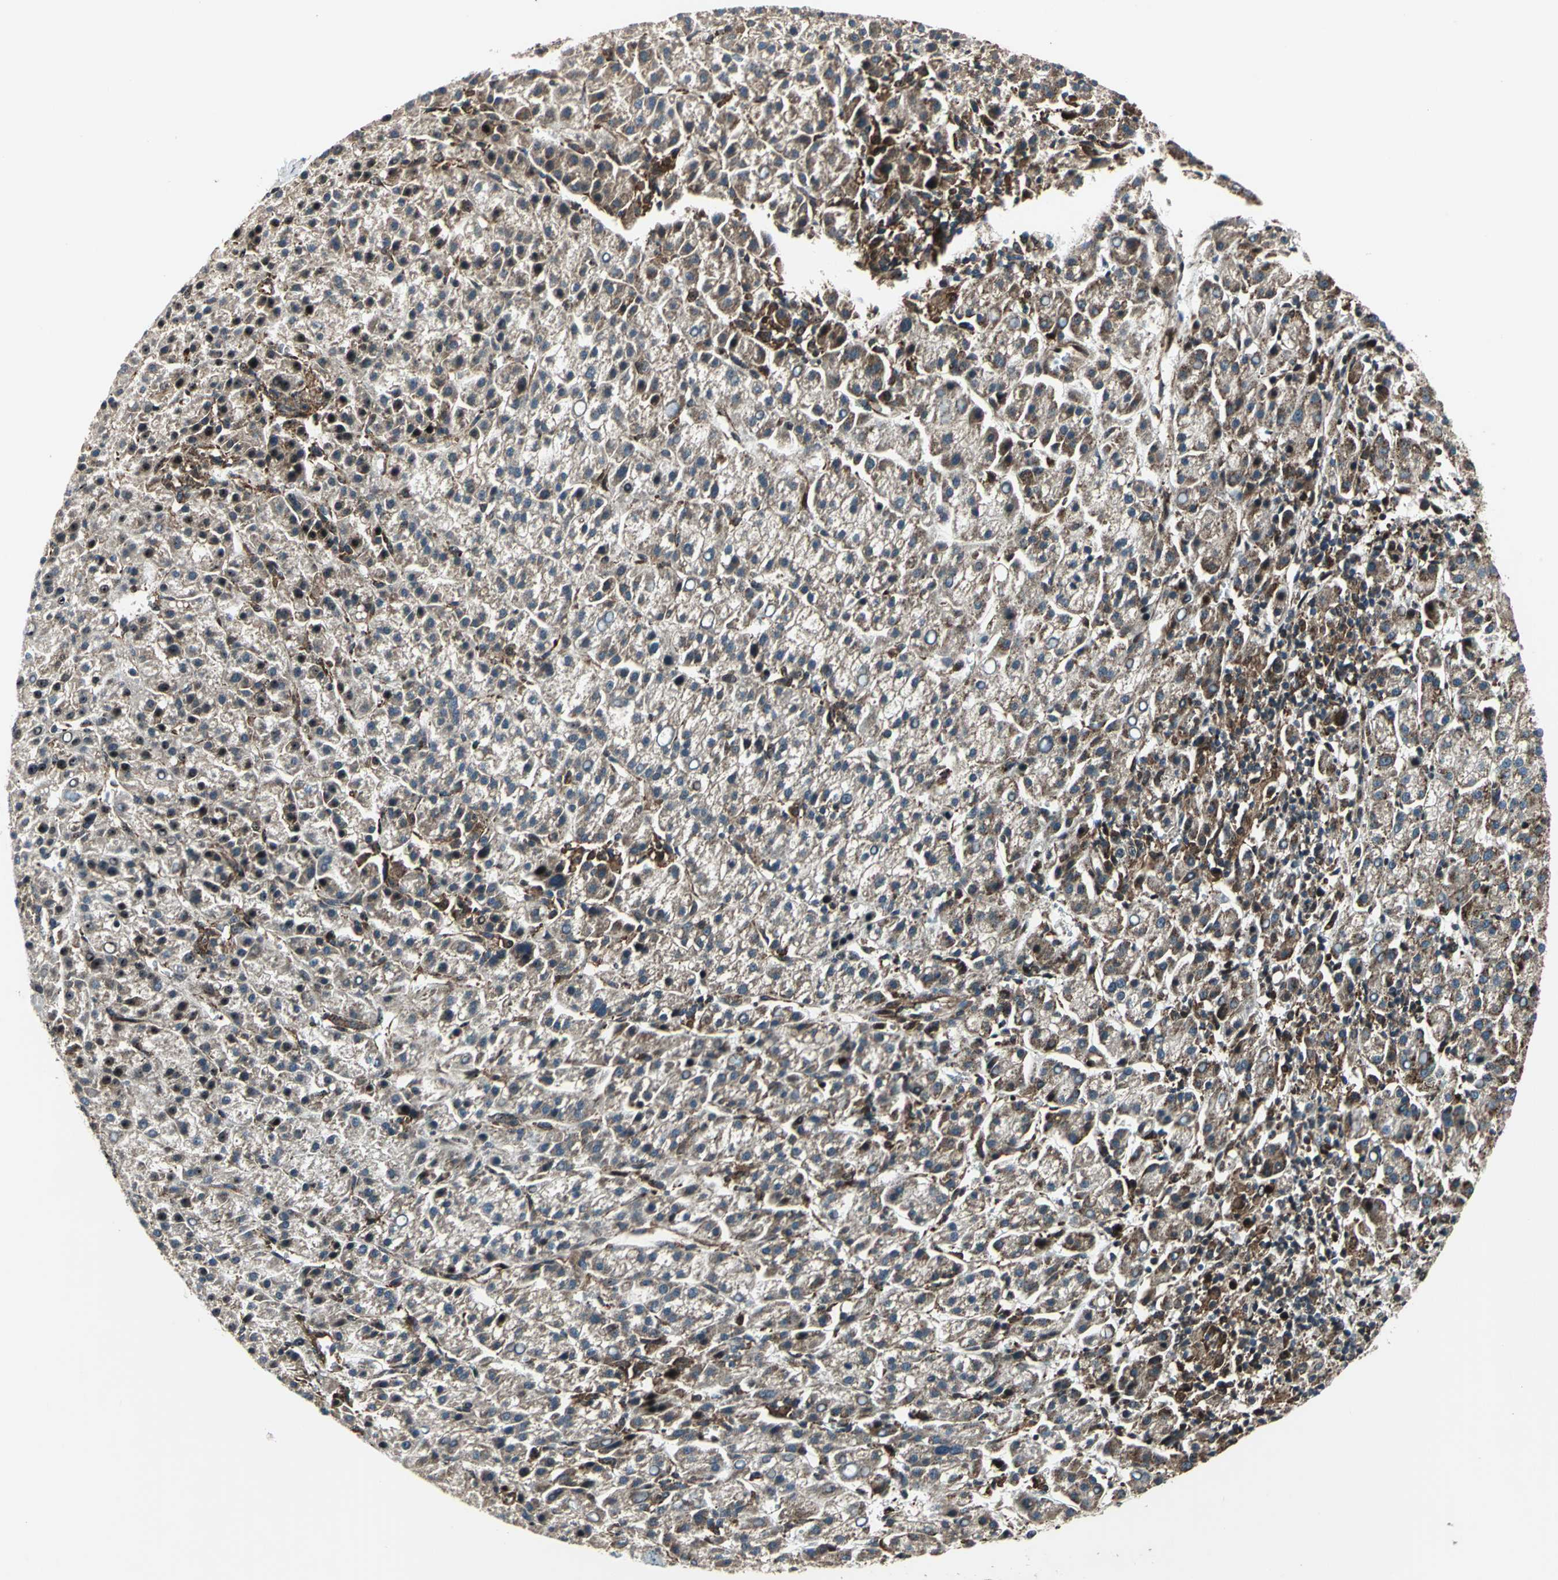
{"staining": {"intensity": "strong", "quantity": ">75%", "location": "cytoplasmic/membranous"}, "tissue": "liver cancer", "cell_type": "Tumor cells", "image_type": "cancer", "snomed": [{"axis": "morphology", "description": "Carcinoma, Hepatocellular, NOS"}, {"axis": "topography", "description": "Liver"}], "caption": "There is high levels of strong cytoplasmic/membranous expression in tumor cells of liver cancer (hepatocellular carcinoma), as demonstrated by immunohistochemical staining (brown color).", "gene": "AATF", "patient": {"sex": "female", "age": 58}}